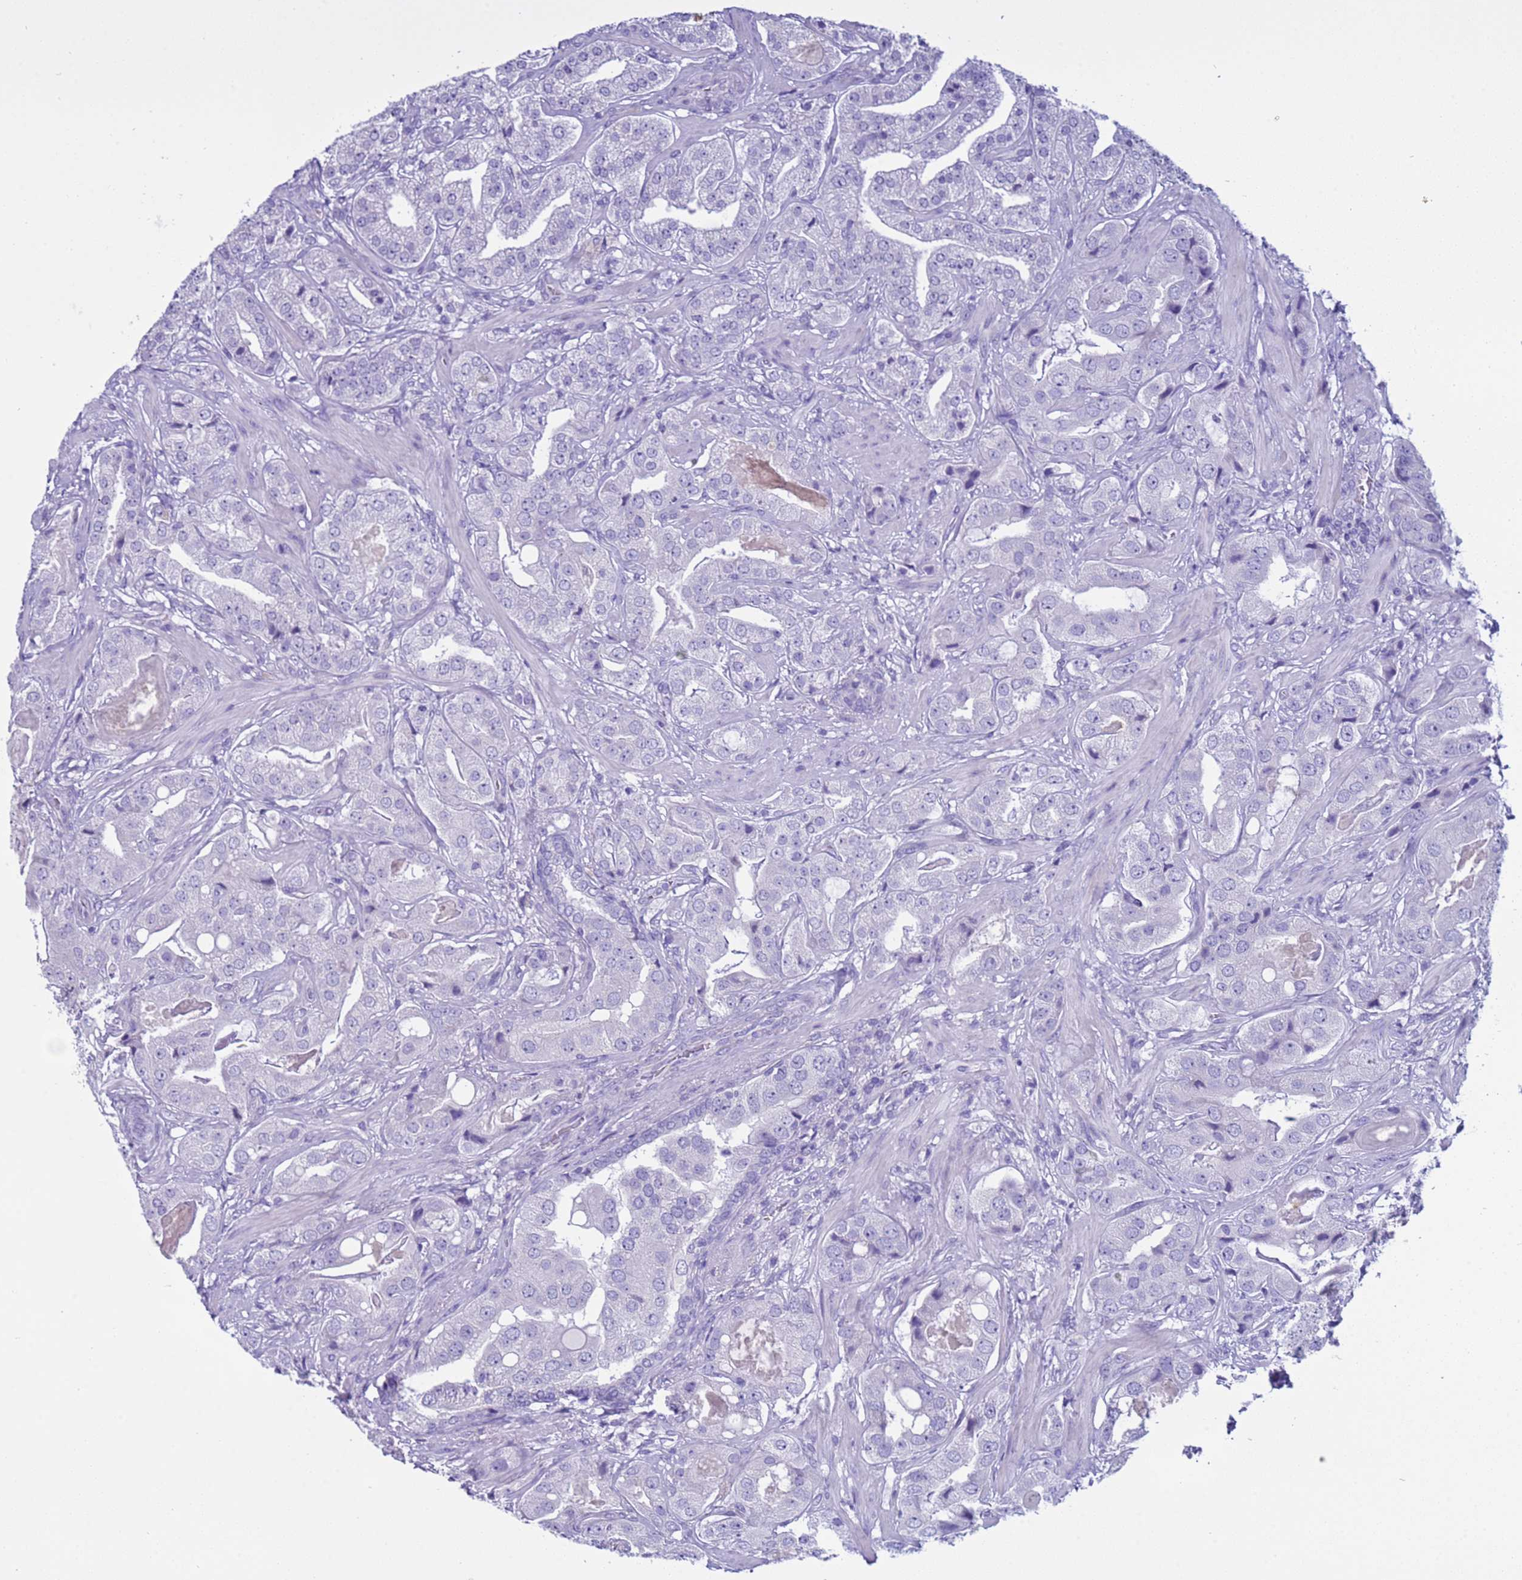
{"staining": {"intensity": "negative", "quantity": "none", "location": "none"}, "tissue": "prostate cancer", "cell_type": "Tumor cells", "image_type": "cancer", "snomed": [{"axis": "morphology", "description": "Adenocarcinoma, High grade"}, {"axis": "topography", "description": "Prostate"}], "caption": "Immunohistochemistry (IHC) histopathology image of high-grade adenocarcinoma (prostate) stained for a protein (brown), which exhibits no positivity in tumor cells.", "gene": "CST4", "patient": {"sex": "male", "age": 63}}